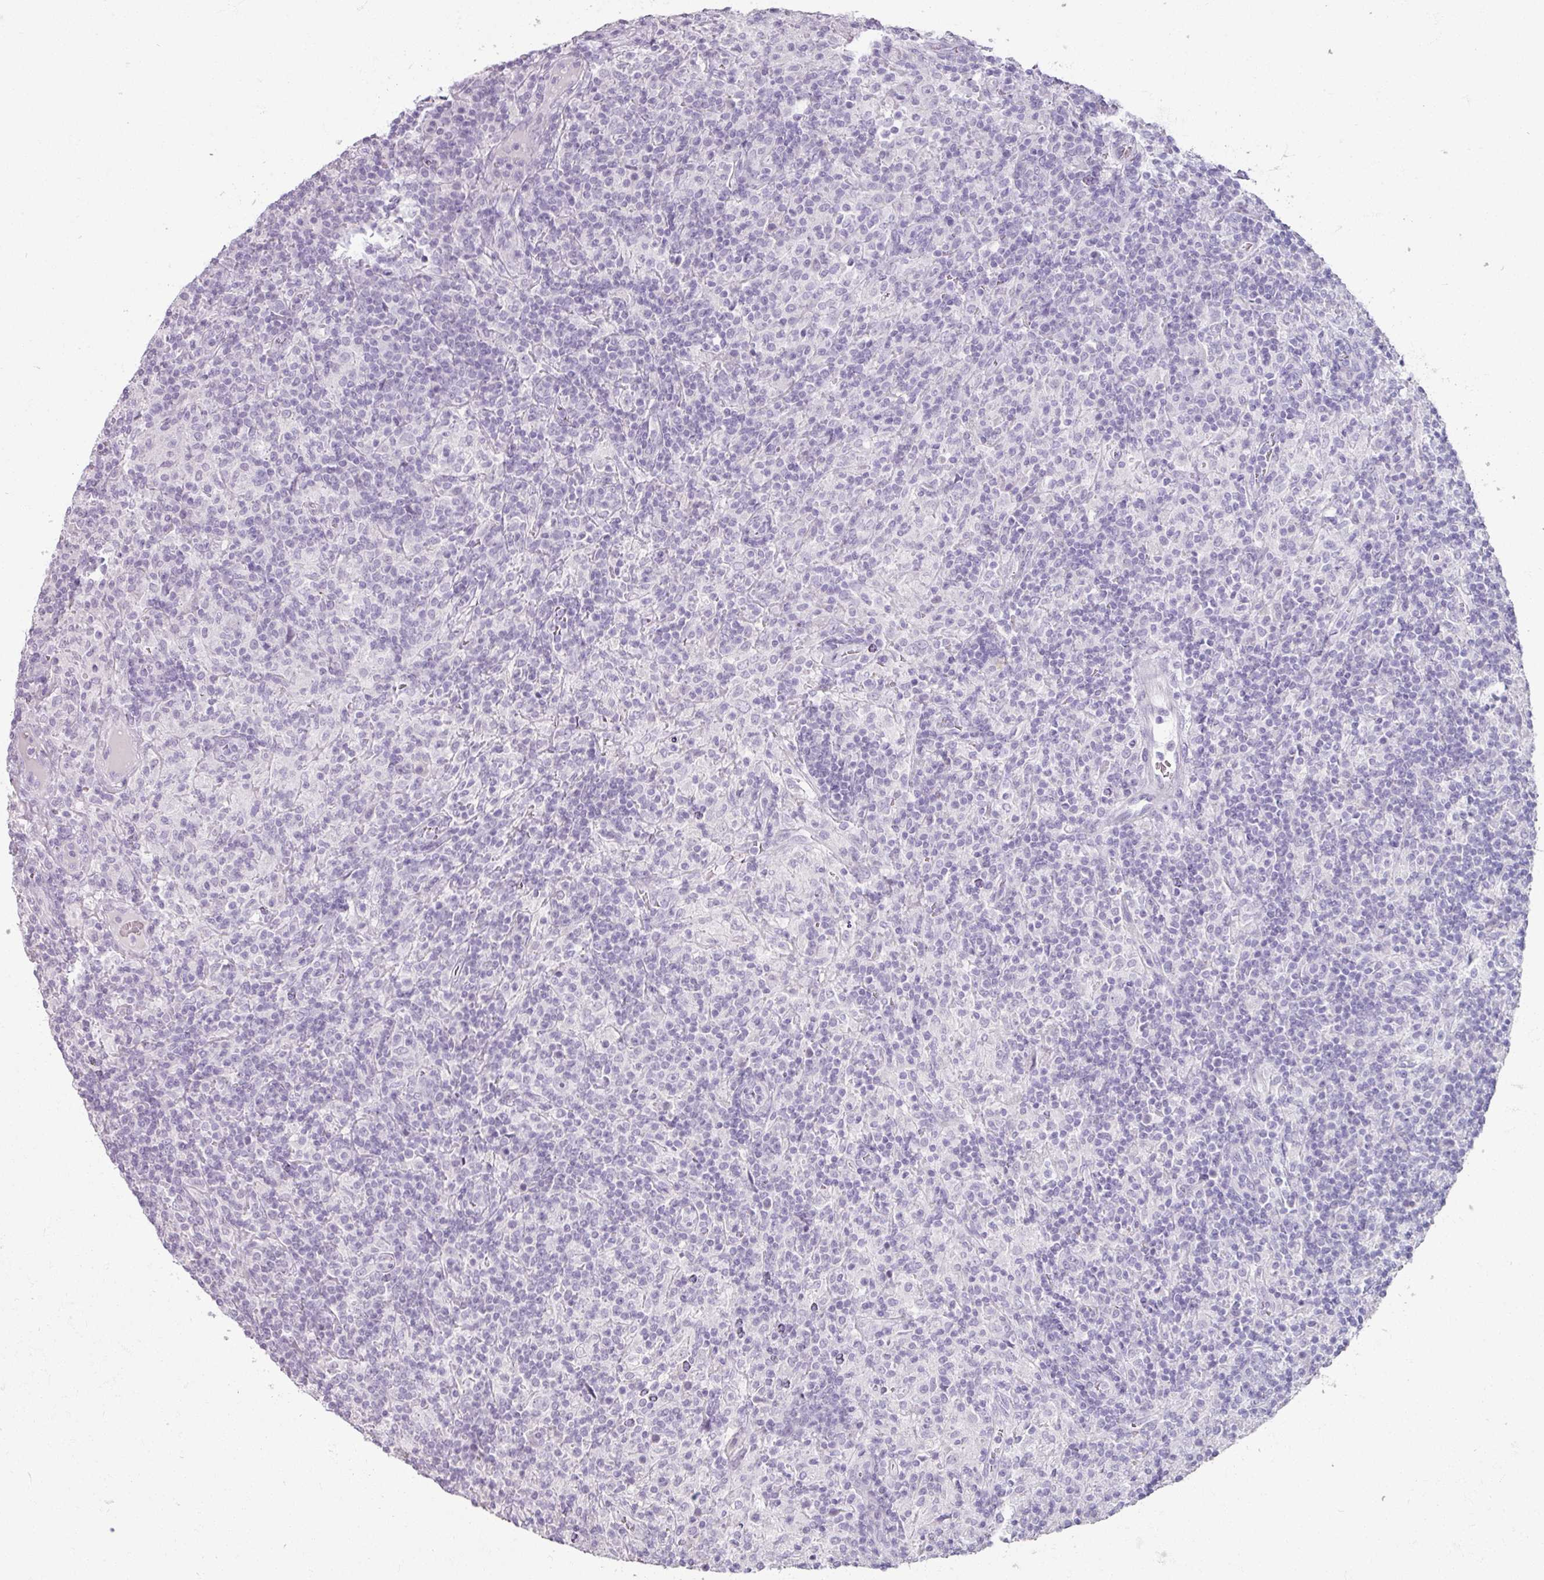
{"staining": {"intensity": "negative", "quantity": "none", "location": "none"}, "tissue": "lymphoma", "cell_type": "Tumor cells", "image_type": "cancer", "snomed": [{"axis": "morphology", "description": "Hodgkin's disease, NOS"}, {"axis": "topography", "description": "Lymph node"}], "caption": "An immunohistochemistry (IHC) photomicrograph of Hodgkin's disease is shown. There is no staining in tumor cells of Hodgkin's disease.", "gene": "ARG1", "patient": {"sex": "male", "age": 70}}